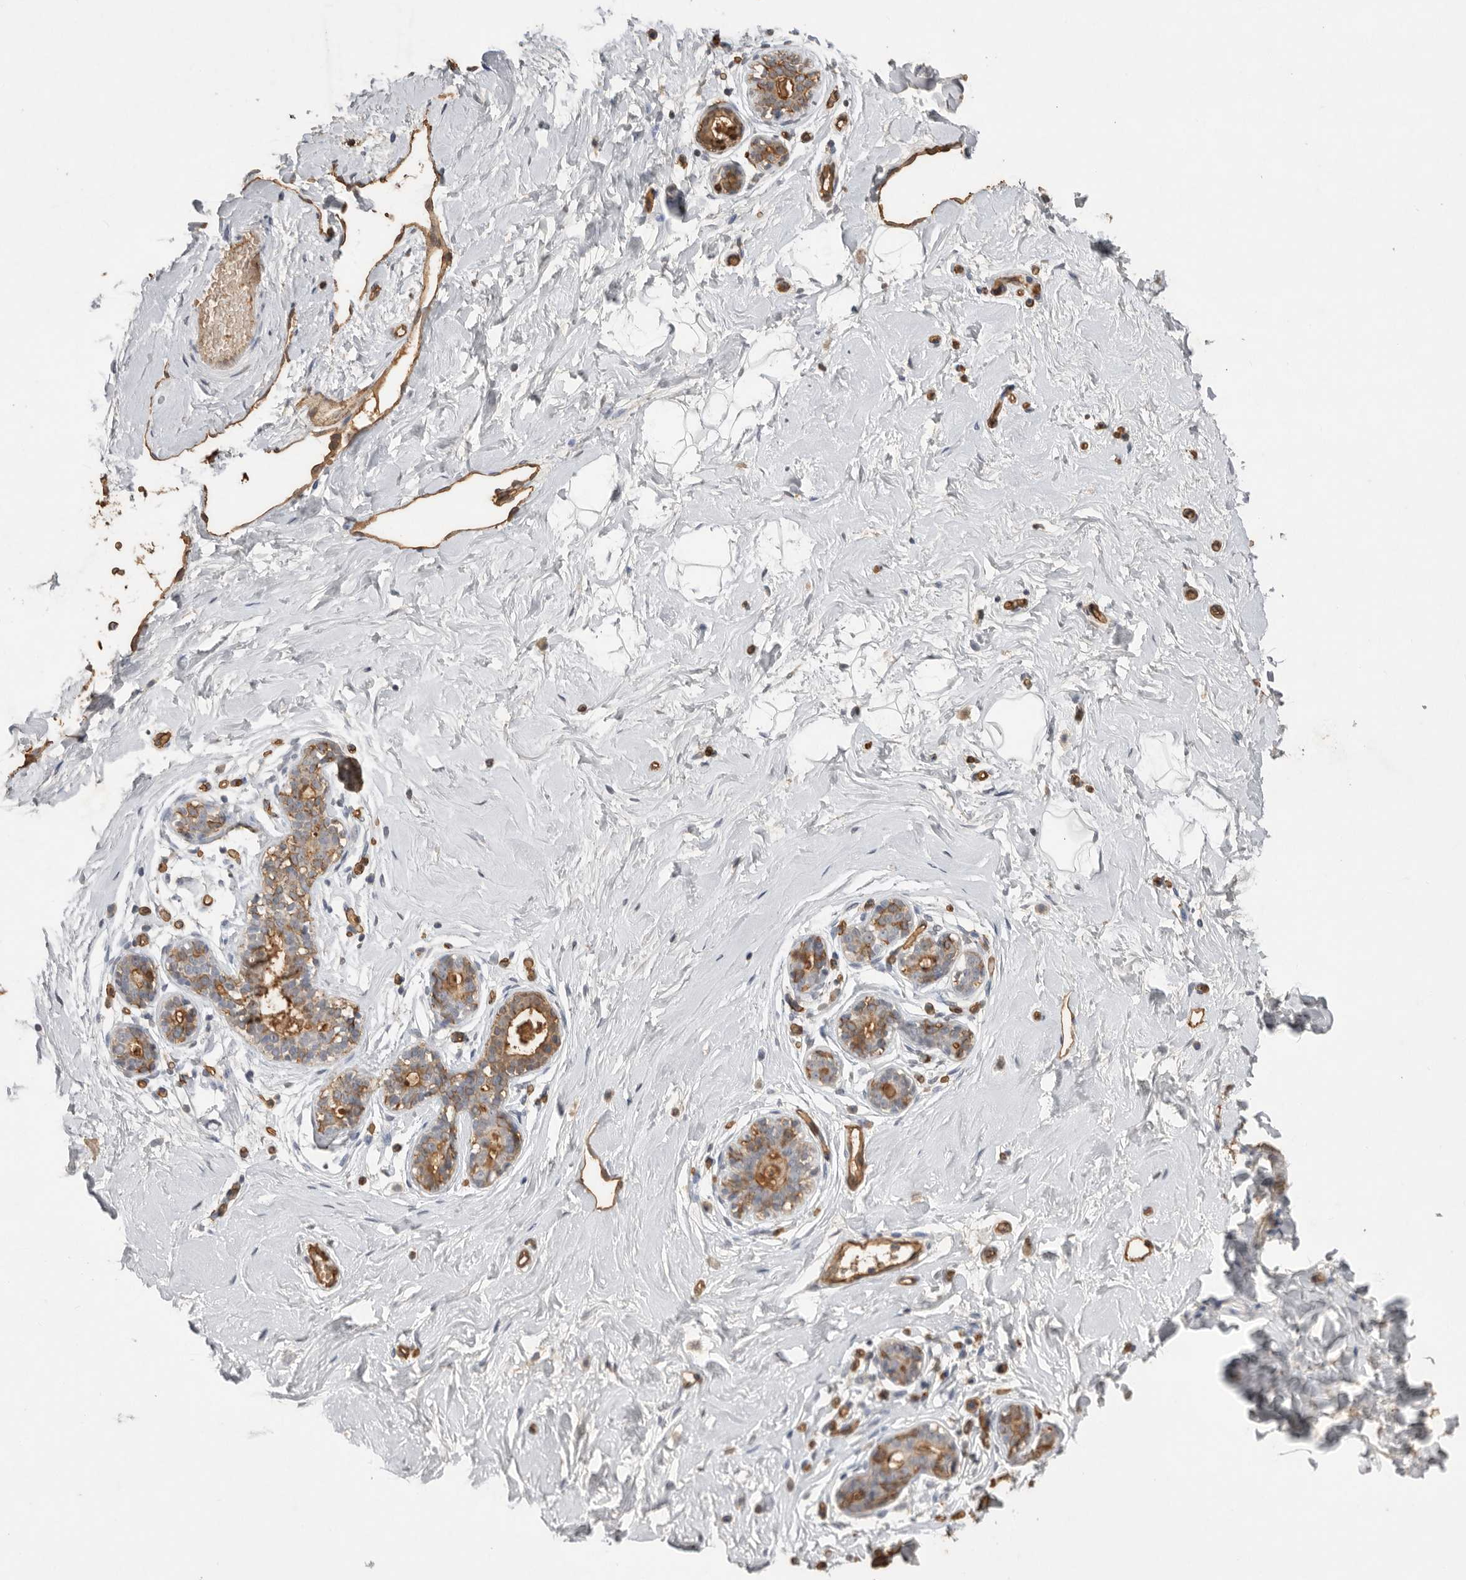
{"staining": {"intensity": "negative", "quantity": "none", "location": "none"}, "tissue": "breast", "cell_type": "Adipocytes", "image_type": "normal", "snomed": [{"axis": "morphology", "description": "Normal tissue, NOS"}, {"axis": "morphology", "description": "Adenoma, NOS"}, {"axis": "topography", "description": "Breast"}], "caption": "IHC micrograph of benign breast stained for a protein (brown), which reveals no expression in adipocytes.", "gene": "IL27", "patient": {"sex": "female", "age": 23}}